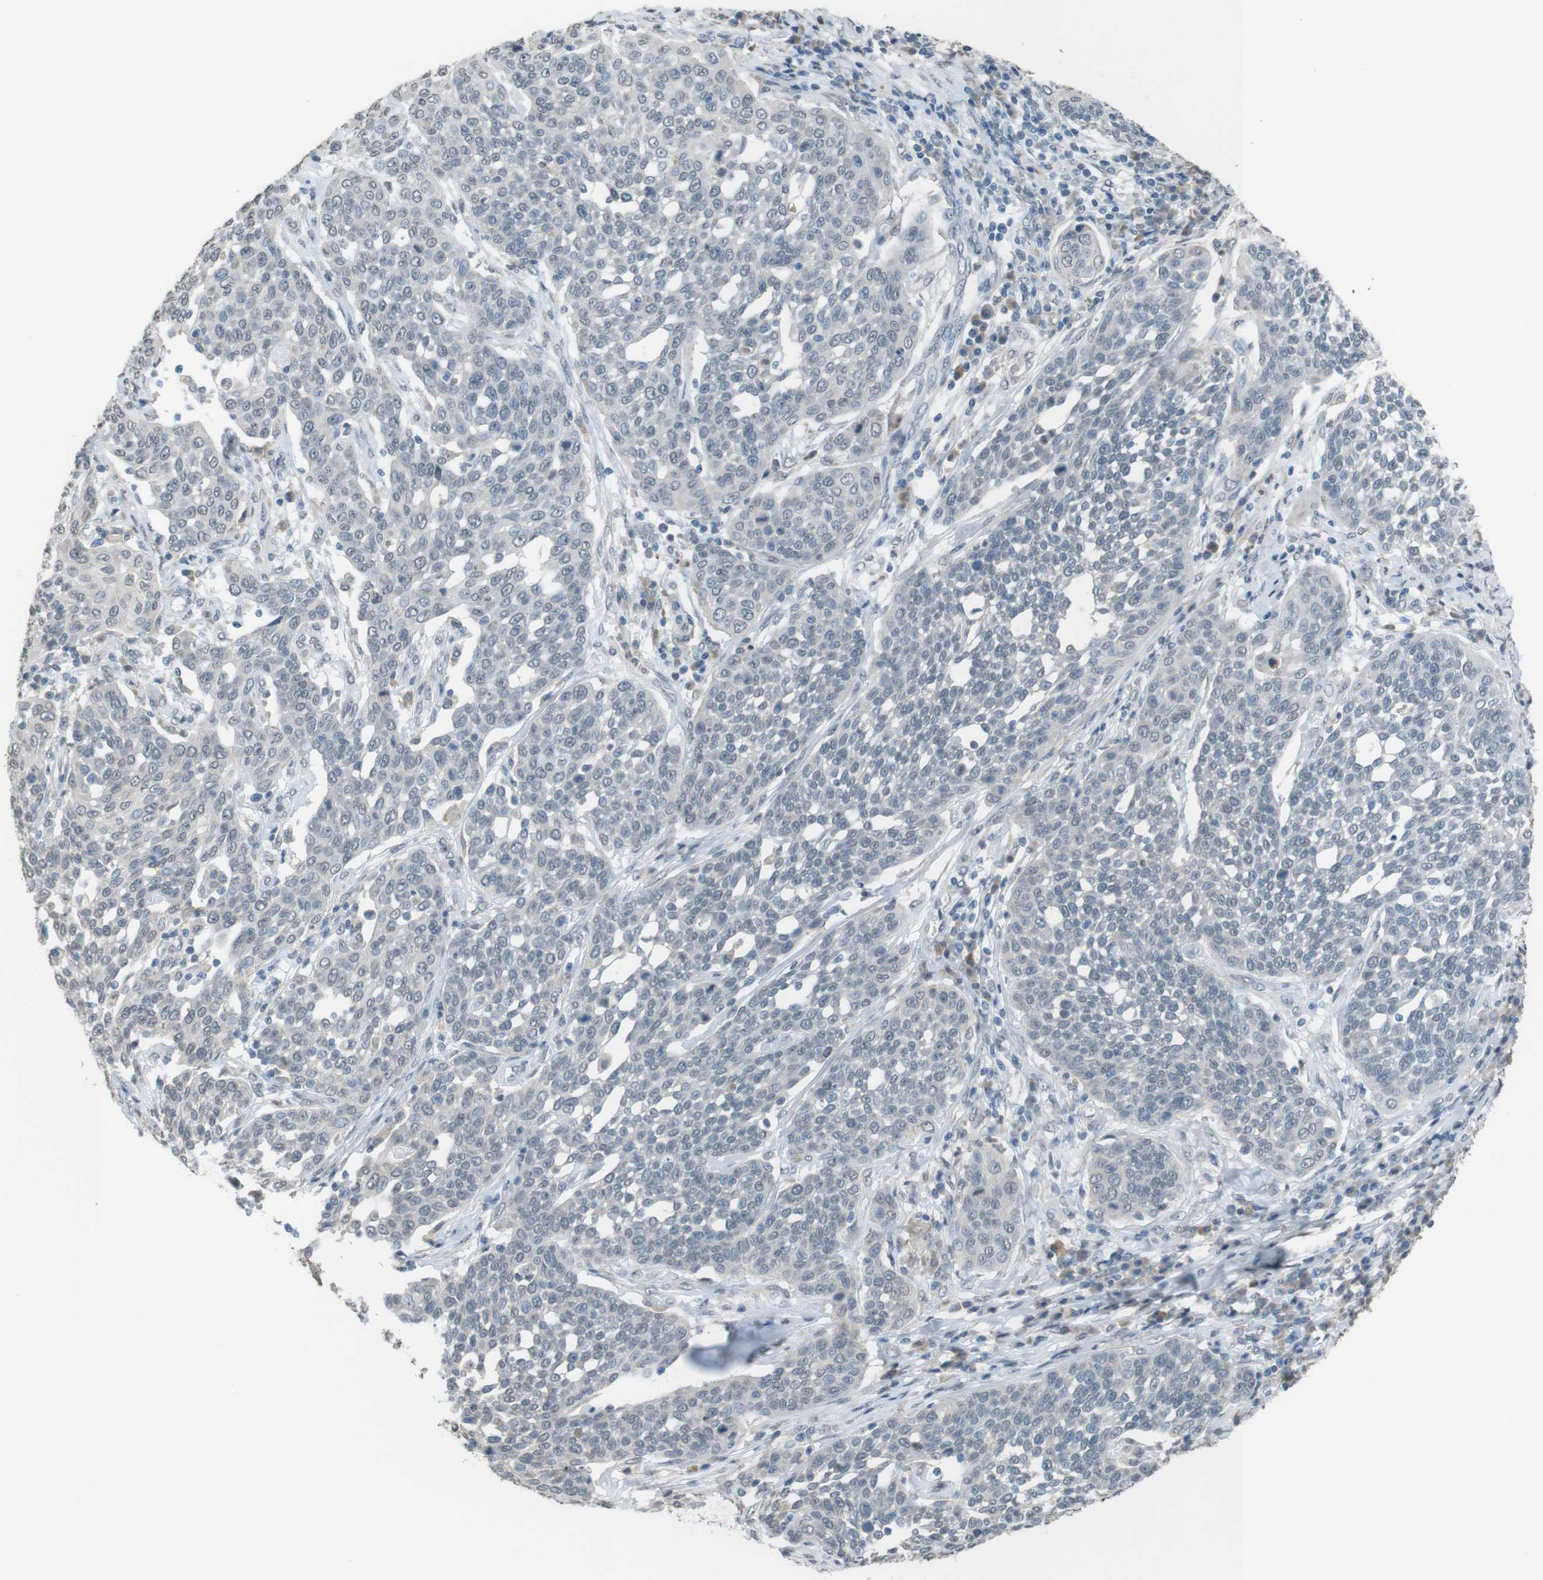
{"staining": {"intensity": "negative", "quantity": "none", "location": "none"}, "tissue": "cervical cancer", "cell_type": "Tumor cells", "image_type": "cancer", "snomed": [{"axis": "morphology", "description": "Squamous cell carcinoma, NOS"}, {"axis": "topography", "description": "Cervix"}], "caption": "DAB immunohistochemical staining of cervical cancer displays no significant staining in tumor cells. Nuclei are stained in blue.", "gene": "FZD10", "patient": {"sex": "female", "age": 34}}